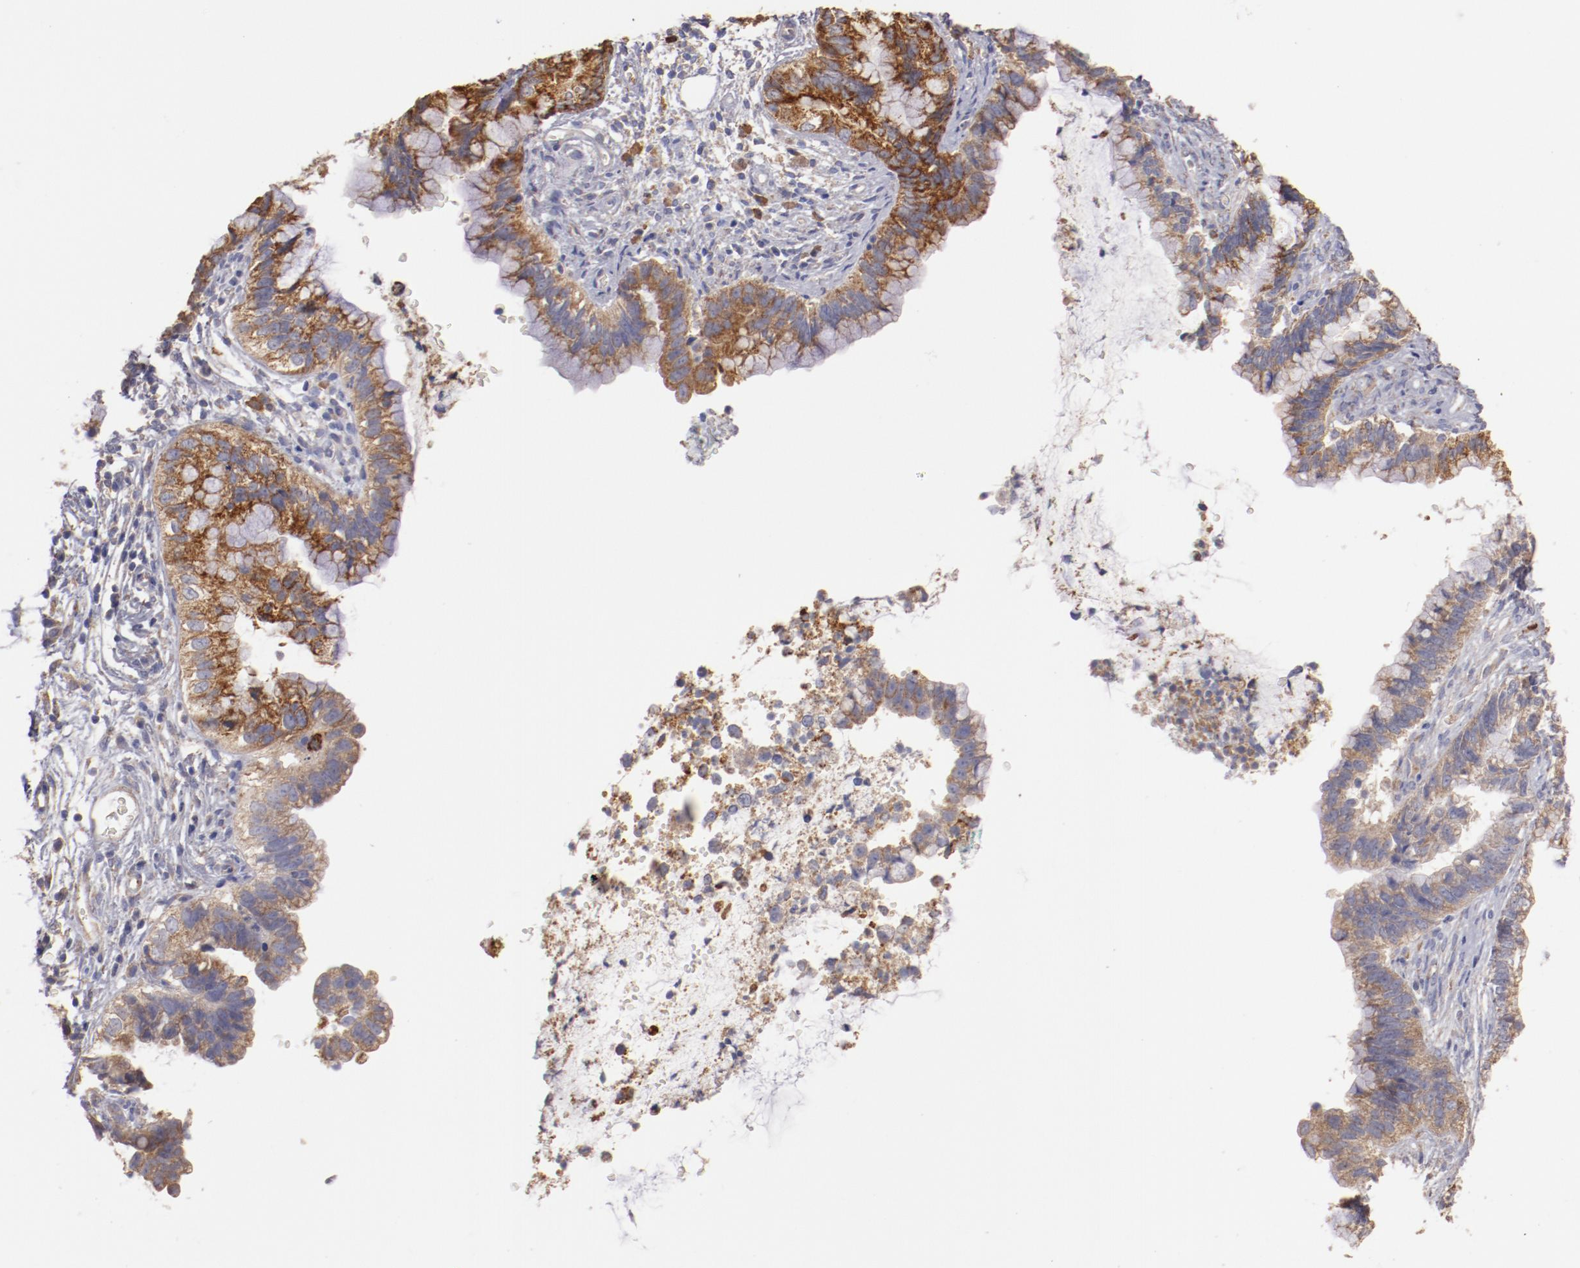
{"staining": {"intensity": "moderate", "quantity": "25%-75%", "location": "cytoplasmic/membranous"}, "tissue": "cervical cancer", "cell_type": "Tumor cells", "image_type": "cancer", "snomed": [{"axis": "morphology", "description": "Adenocarcinoma, NOS"}, {"axis": "topography", "description": "Cervix"}], "caption": "Moderate cytoplasmic/membranous staining is seen in approximately 25%-75% of tumor cells in cervical cancer.", "gene": "ENTPD5", "patient": {"sex": "female", "age": 44}}